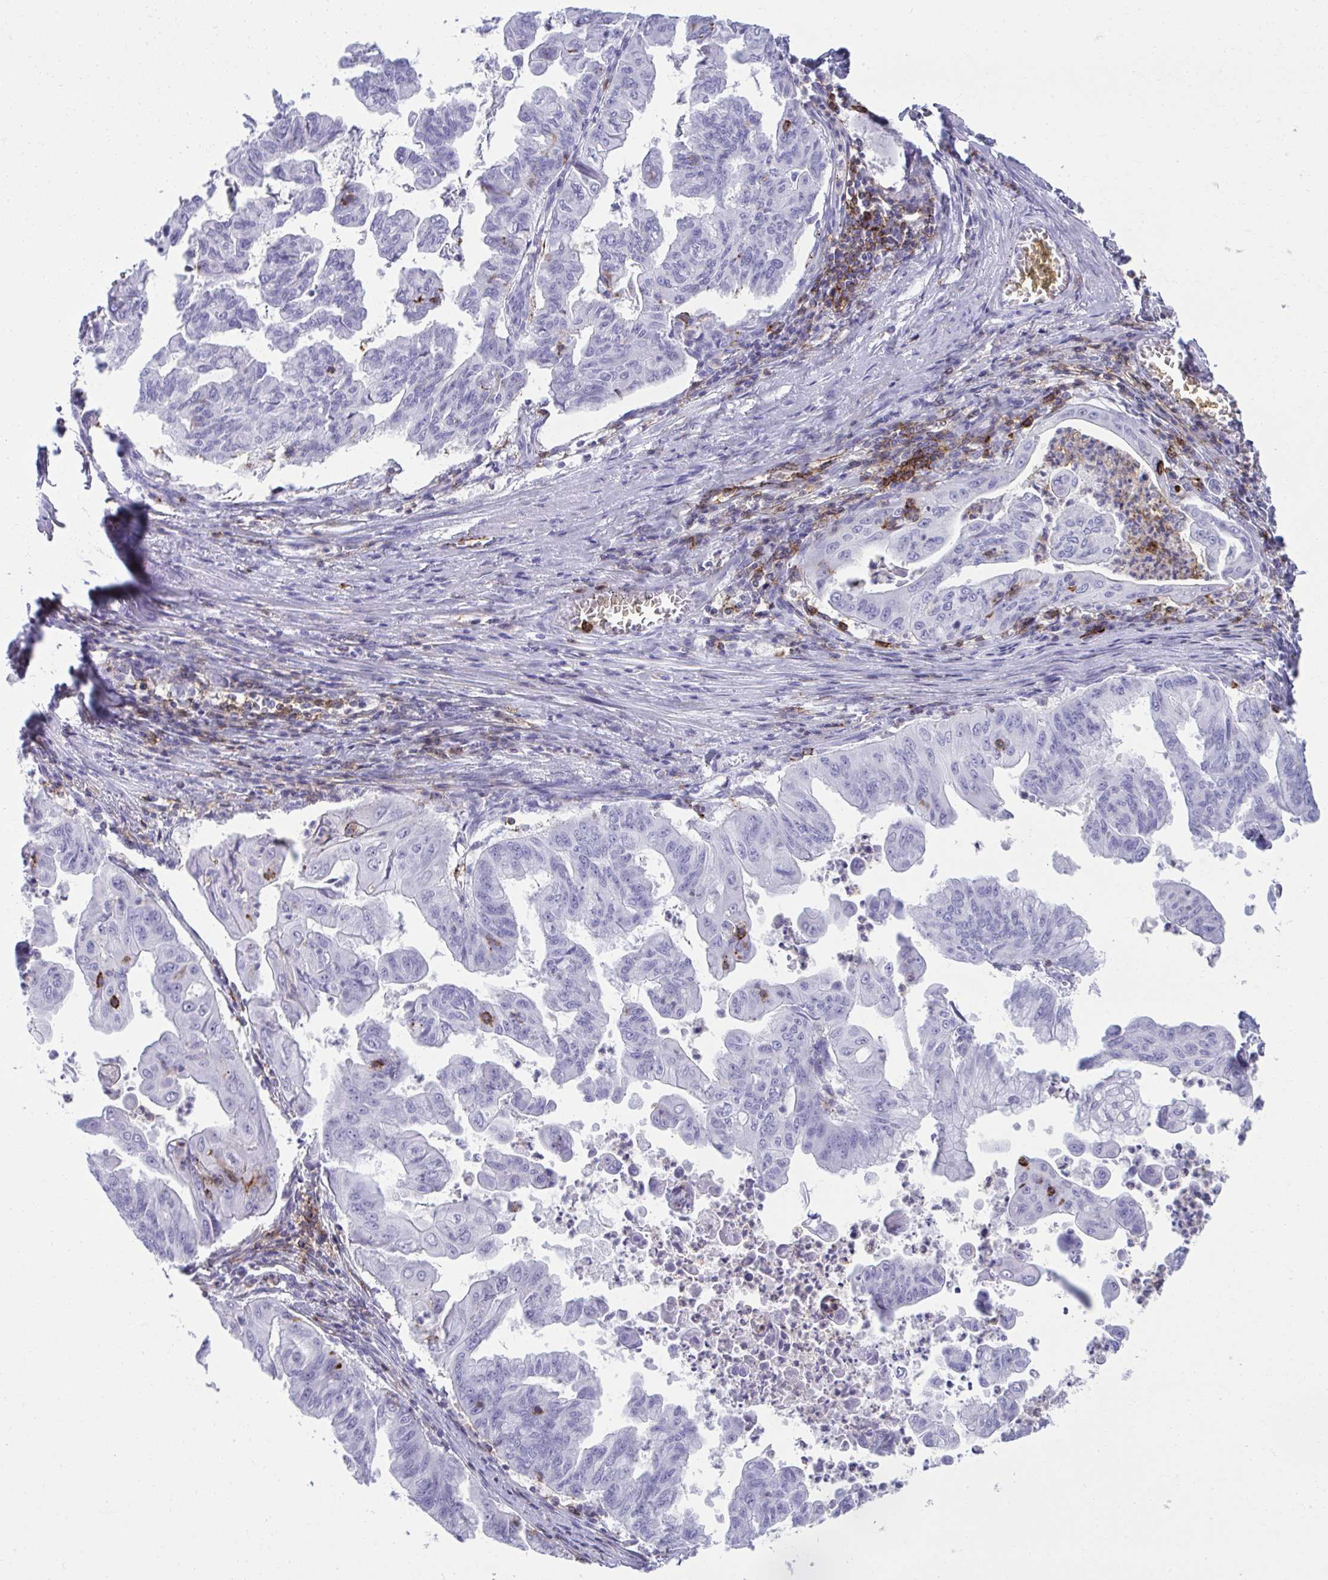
{"staining": {"intensity": "negative", "quantity": "none", "location": "none"}, "tissue": "stomach cancer", "cell_type": "Tumor cells", "image_type": "cancer", "snomed": [{"axis": "morphology", "description": "Adenocarcinoma, NOS"}, {"axis": "topography", "description": "Stomach, upper"}], "caption": "High magnification brightfield microscopy of stomach adenocarcinoma stained with DAB (3,3'-diaminobenzidine) (brown) and counterstained with hematoxylin (blue): tumor cells show no significant positivity.", "gene": "SPN", "patient": {"sex": "male", "age": 80}}